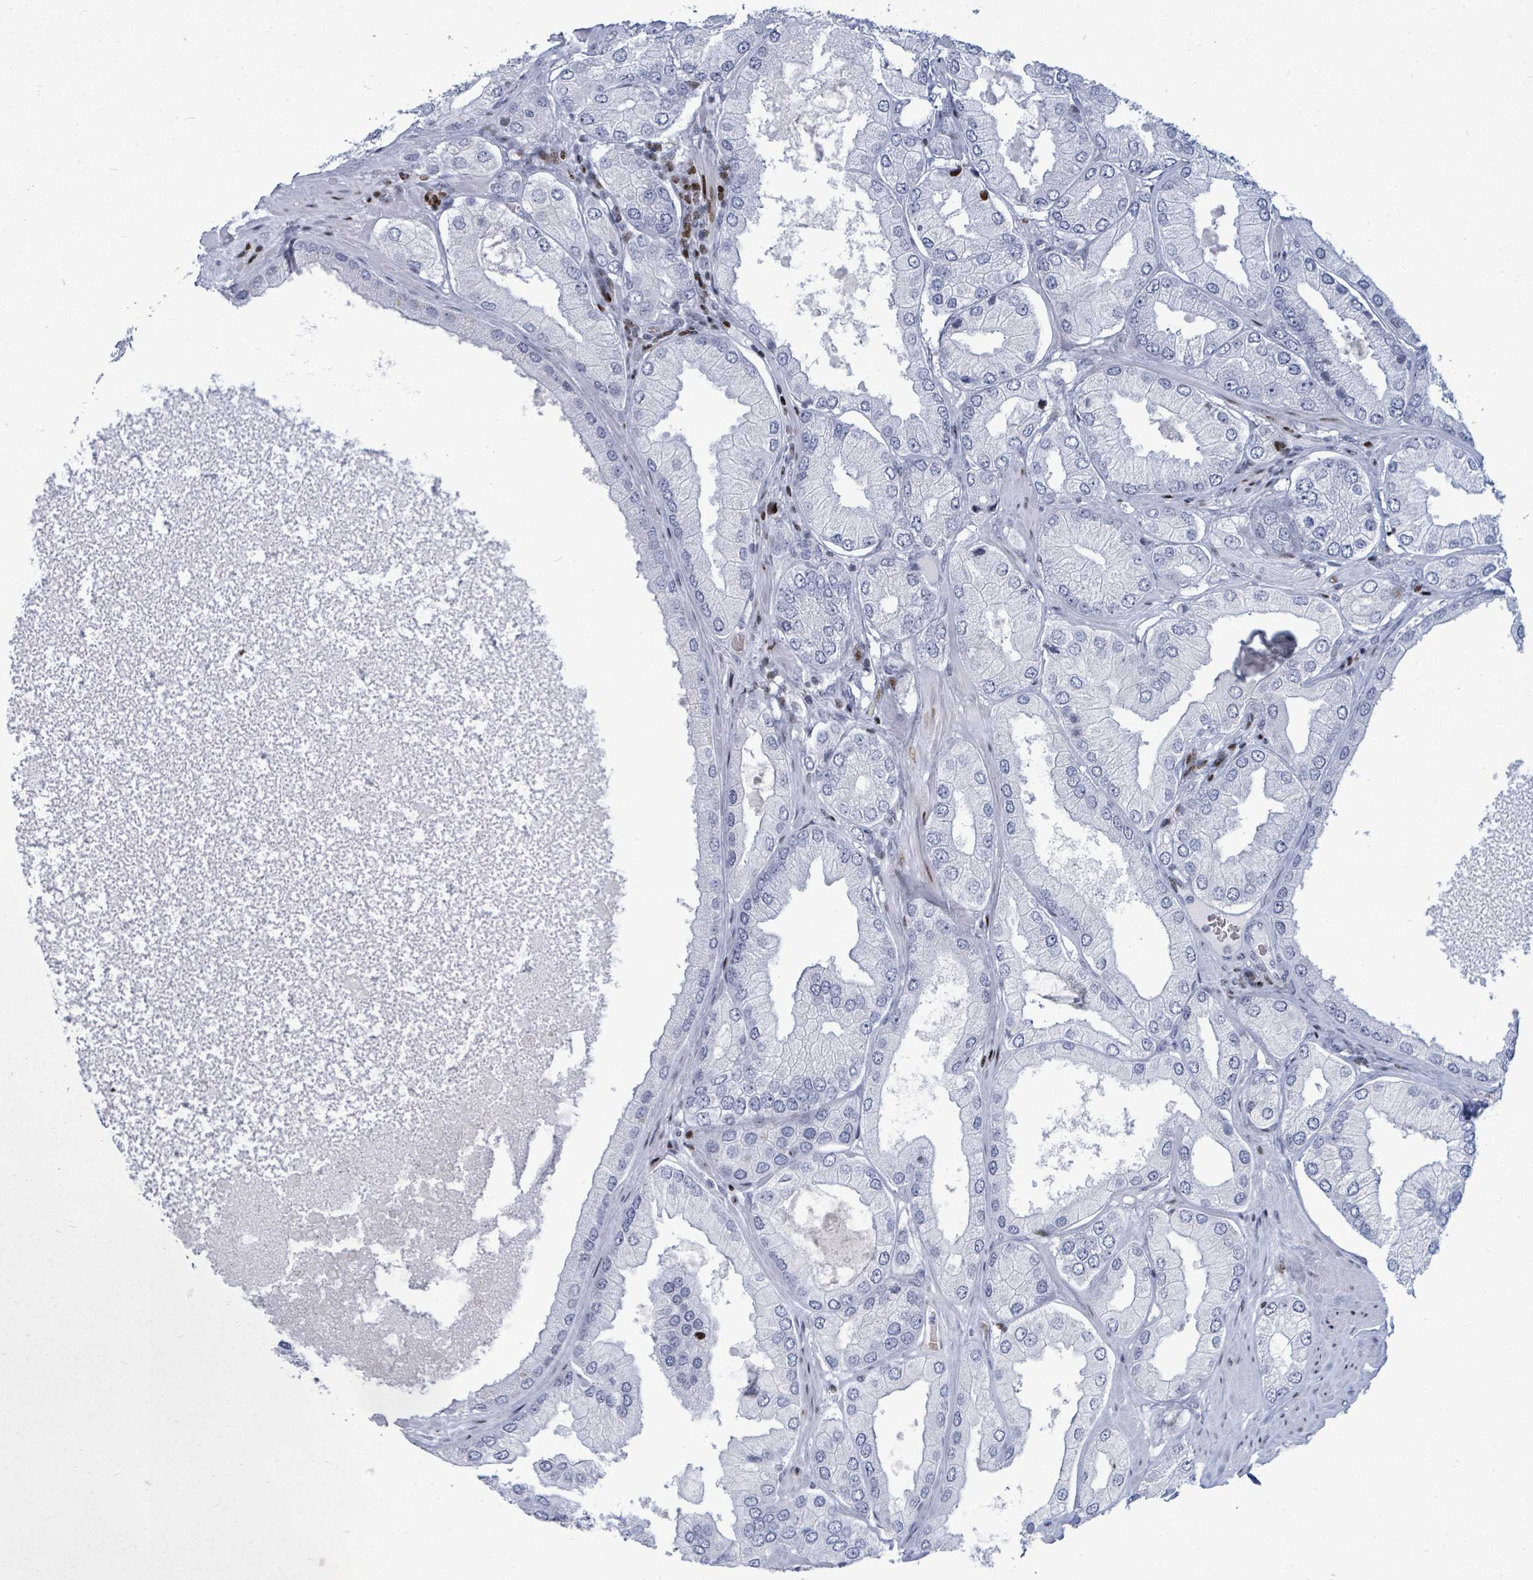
{"staining": {"intensity": "negative", "quantity": "none", "location": "none"}, "tissue": "prostate cancer", "cell_type": "Tumor cells", "image_type": "cancer", "snomed": [{"axis": "morphology", "description": "Adenocarcinoma, Low grade"}, {"axis": "topography", "description": "Prostate"}], "caption": "There is no significant positivity in tumor cells of prostate cancer (low-grade adenocarcinoma).", "gene": "MALL", "patient": {"sex": "male", "age": 42}}